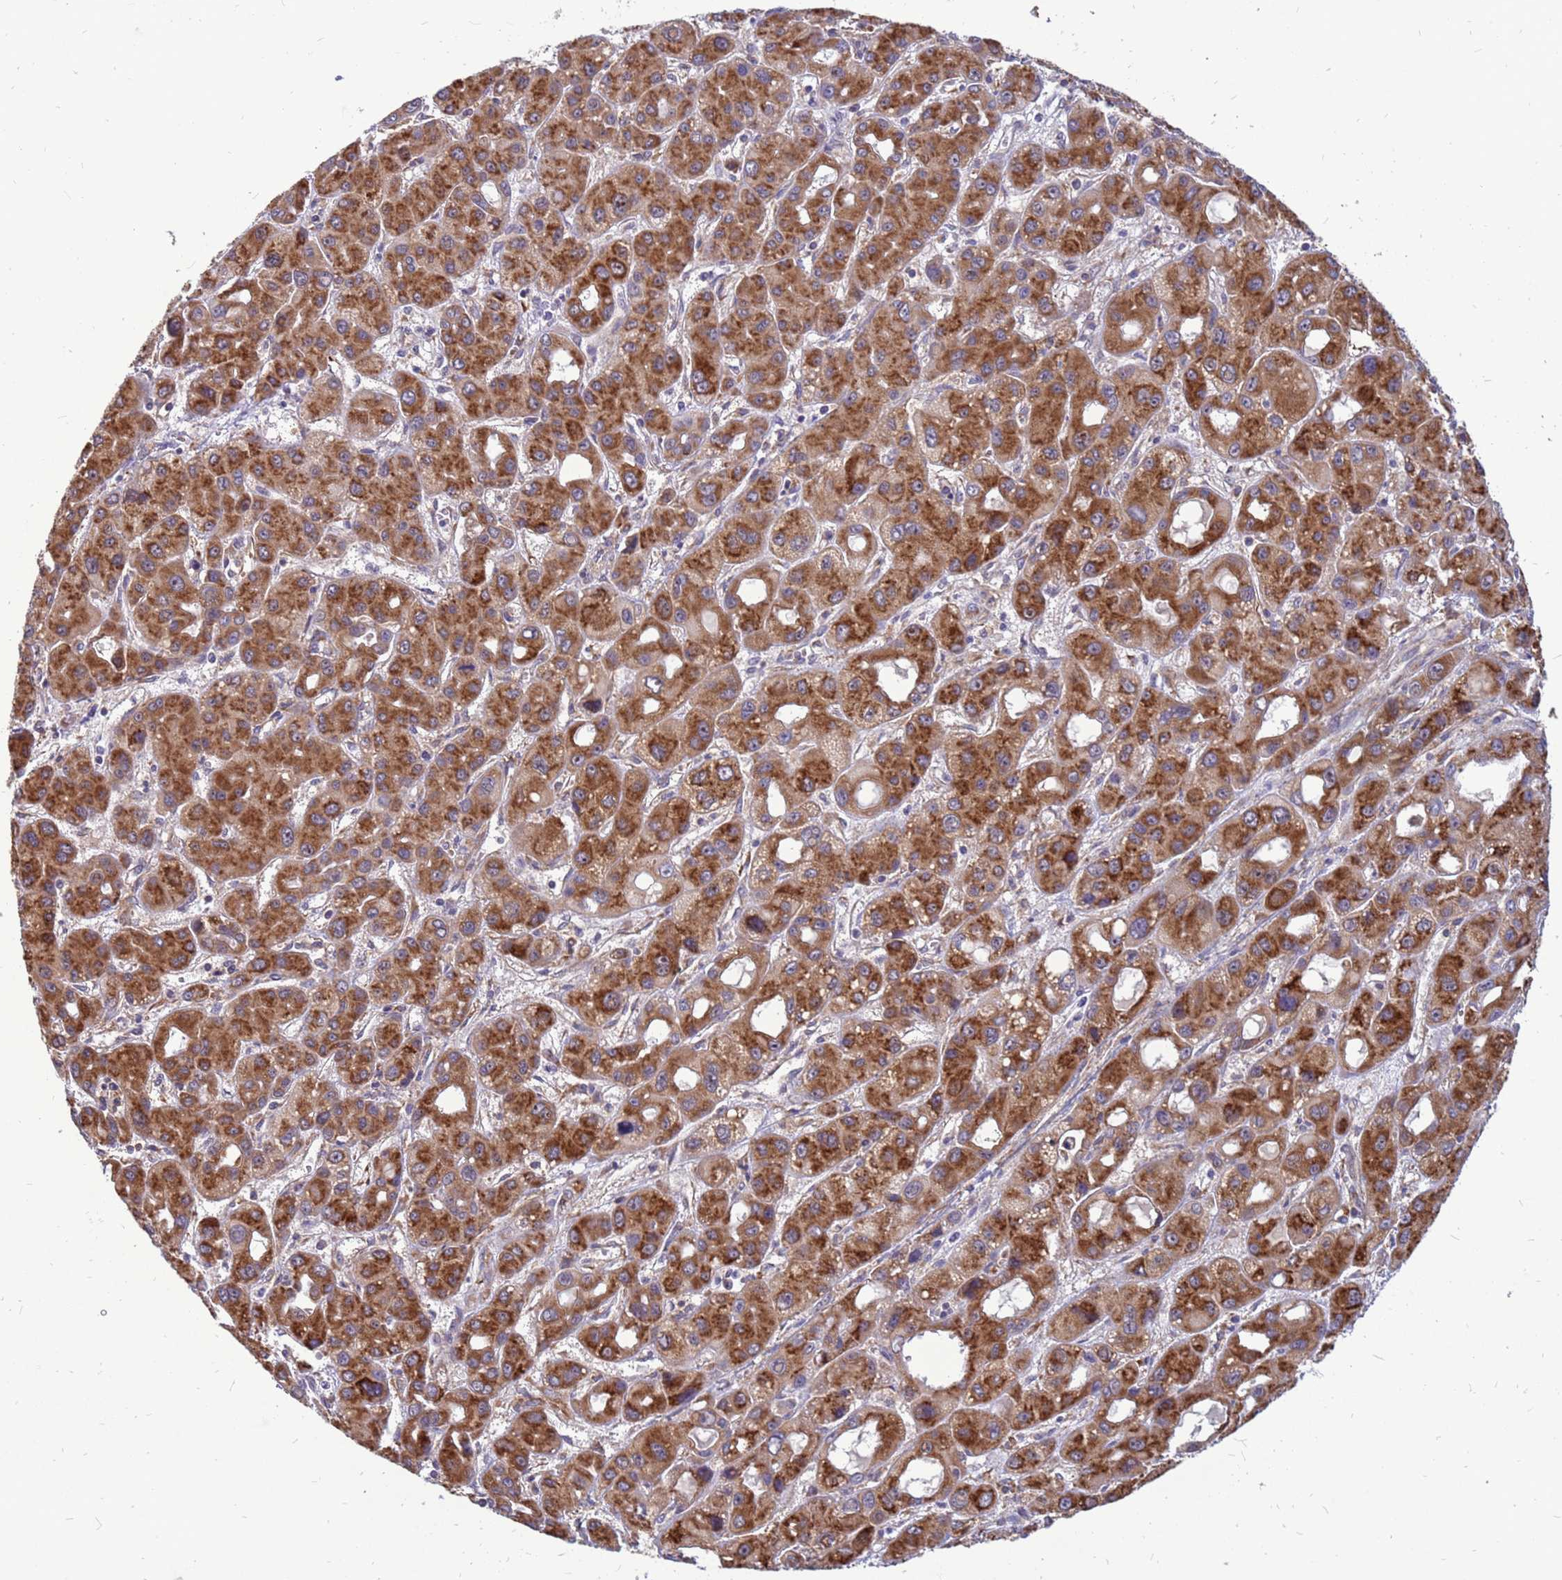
{"staining": {"intensity": "moderate", "quantity": ">75%", "location": "cytoplasmic/membranous"}, "tissue": "liver cancer", "cell_type": "Tumor cells", "image_type": "cancer", "snomed": [{"axis": "morphology", "description": "Carcinoma, Hepatocellular, NOS"}, {"axis": "topography", "description": "Liver"}], "caption": "Protein staining exhibits moderate cytoplasmic/membranous positivity in about >75% of tumor cells in hepatocellular carcinoma (liver).", "gene": "RPL8", "patient": {"sex": "male", "age": 55}}